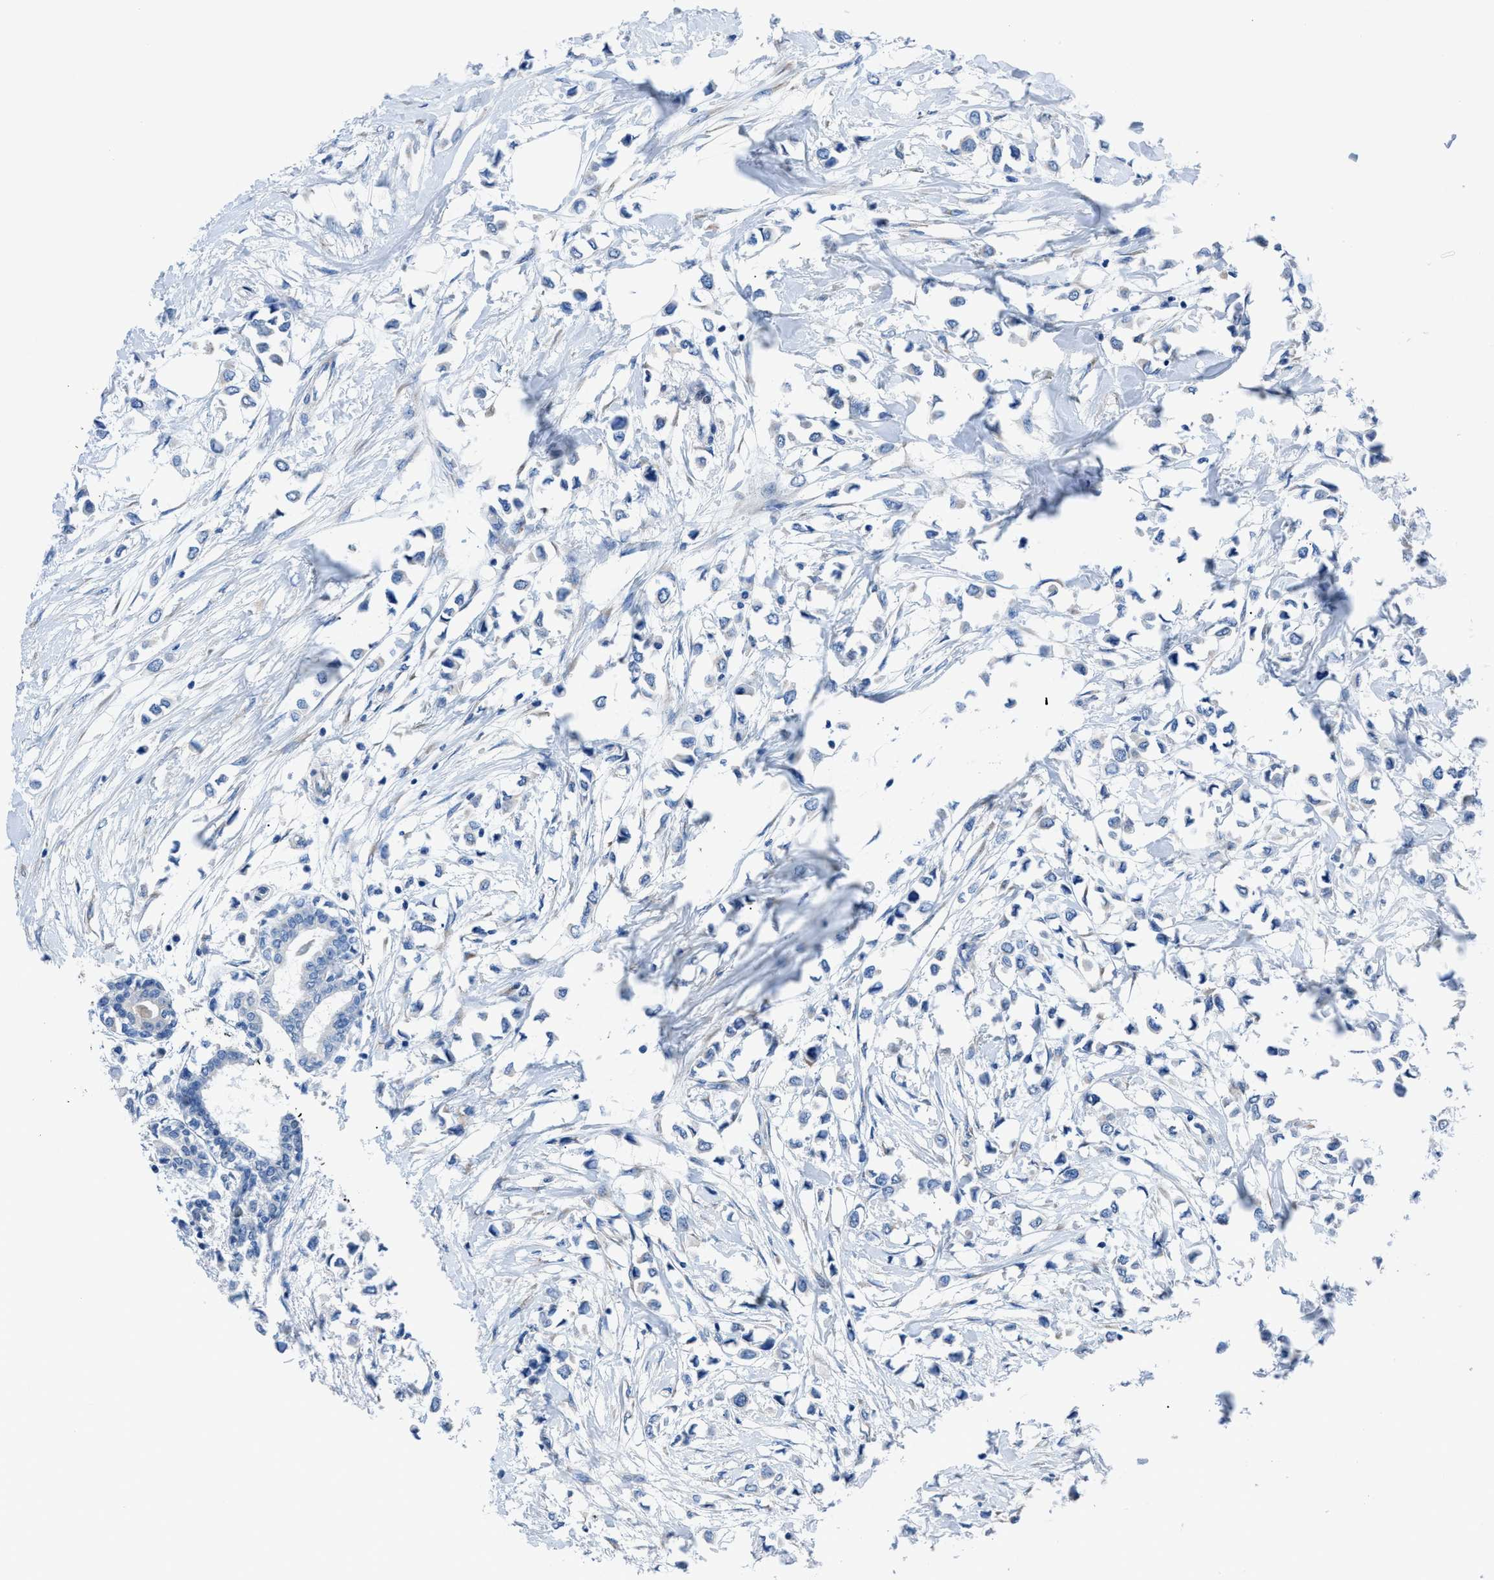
{"staining": {"intensity": "negative", "quantity": "none", "location": "none"}, "tissue": "breast cancer", "cell_type": "Tumor cells", "image_type": "cancer", "snomed": [{"axis": "morphology", "description": "Lobular carcinoma"}, {"axis": "topography", "description": "Breast"}], "caption": "Immunohistochemical staining of breast lobular carcinoma exhibits no significant positivity in tumor cells.", "gene": "ITPR1", "patient": {"sex": "female", "age": 51}}